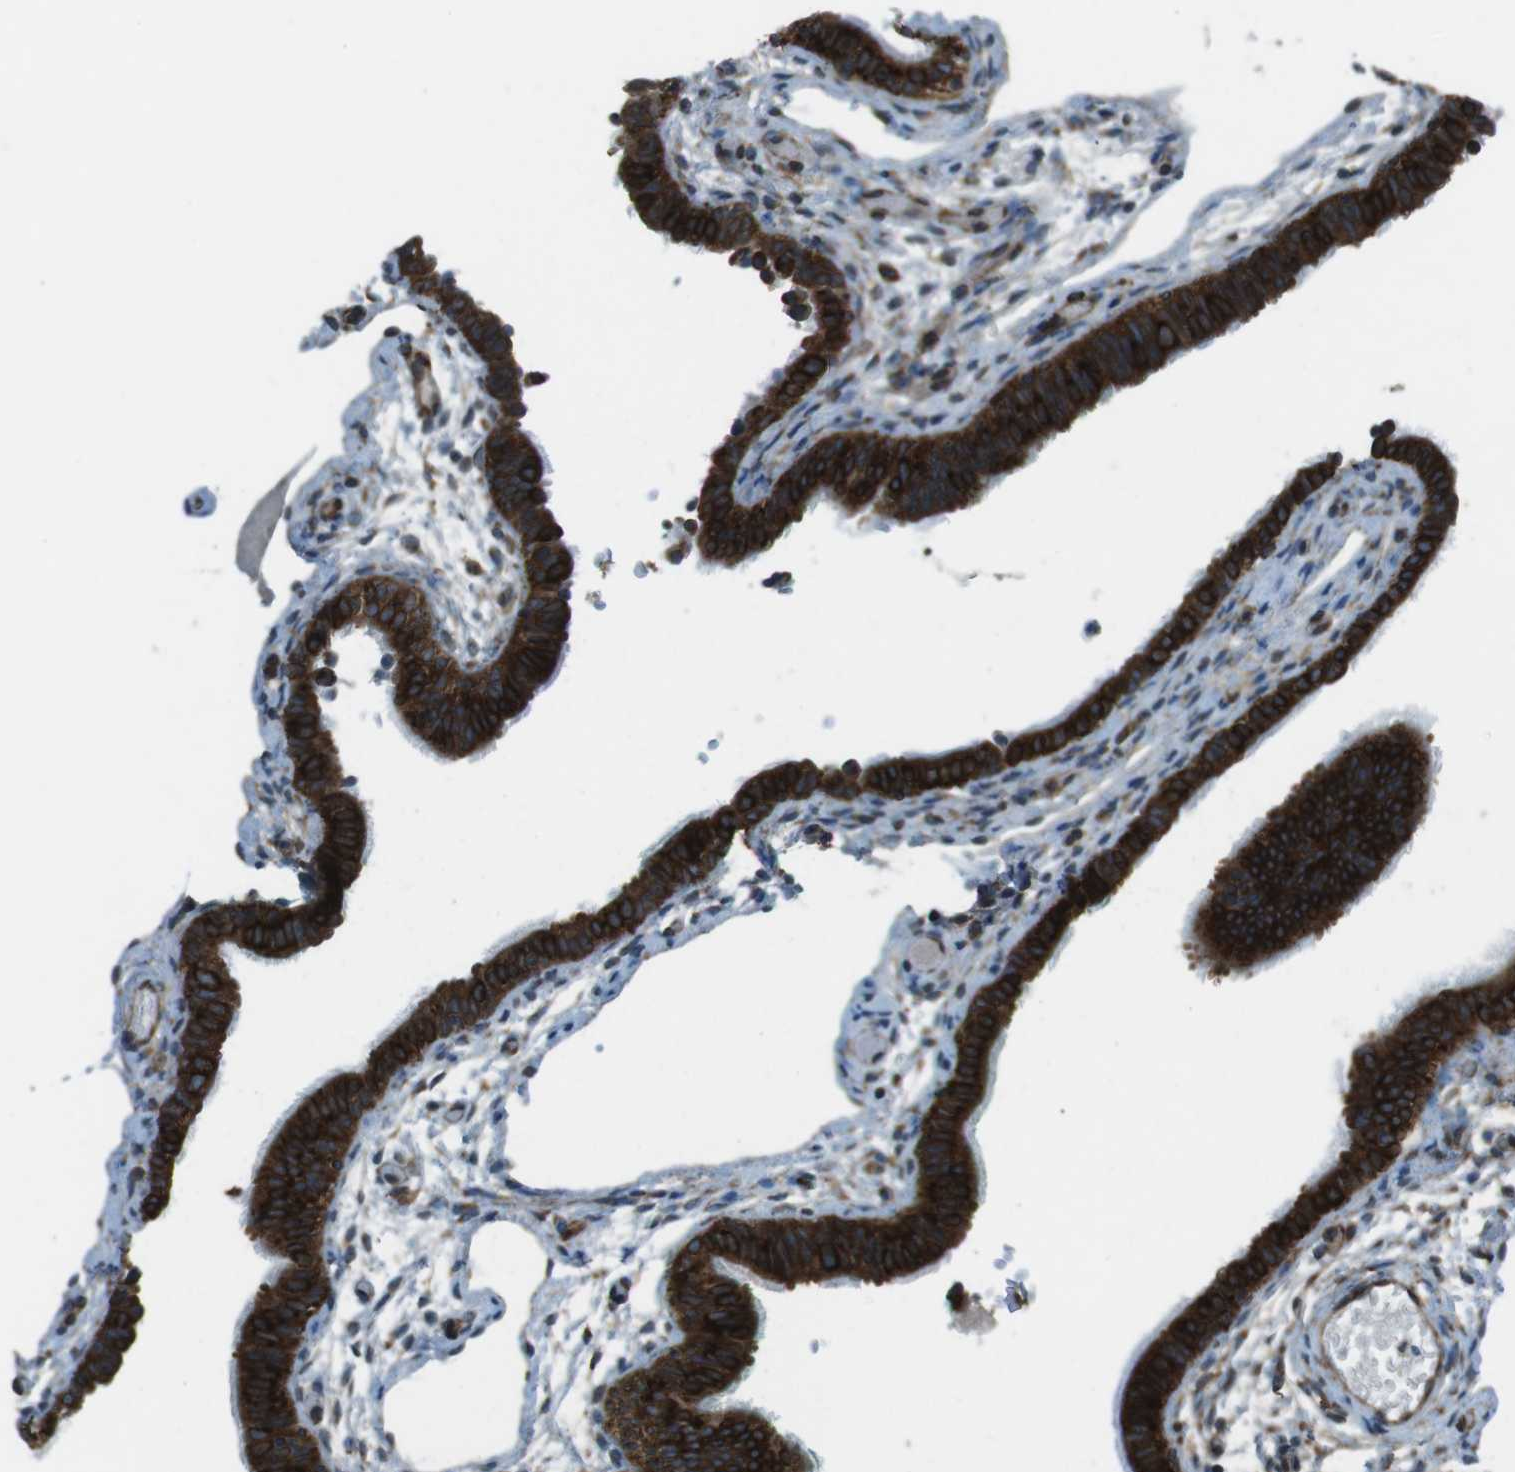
{"staining": {"intensity": "strong", "quantity": ">75%", "location": "cytoplasmic/membranous"}, "tissue": "fallopian tube", "cell_type": "Glandular cells", "image_type": "normal", "snomed": [{"axis": "morphology", "description": "Normal tissue, NOS"}, {"axis": "morphology", "description": "Dermoid, NOS"}, {"axis": "topography", "description": "Fallopian tube"}], "caption": "A high-resolution image shows immunohistochemistry (IHC) staining of benign fallopian tube, which displays strong cytoplasmic/membranous positivity in approximately >75% of glandular cells.", "gene": "KTN1", "patient": {"sex": "female", "age": 33}}